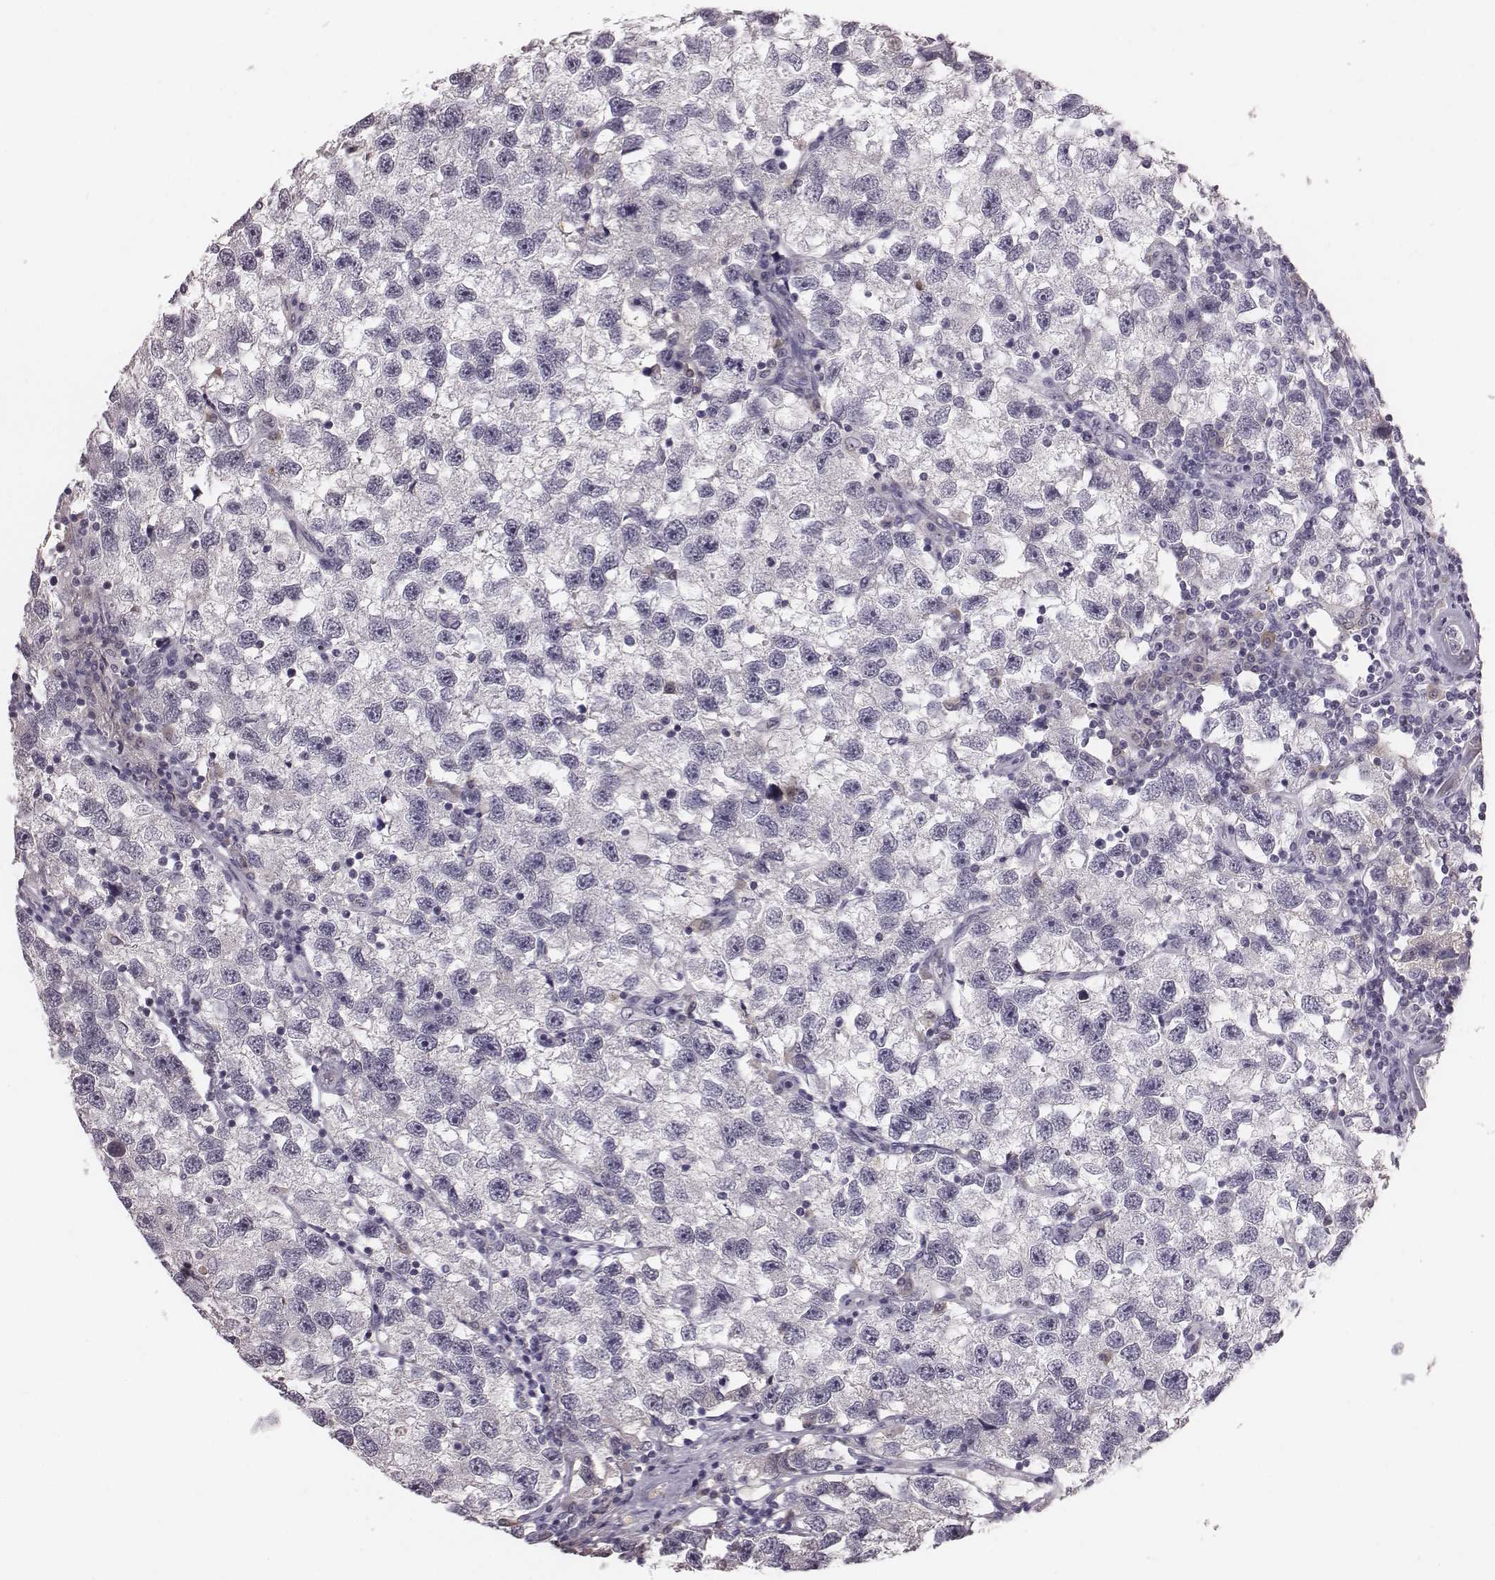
{"staining": {"intensity": "negative", "quantity": "none", "location": "none"}, "tissue": "testis cancer", "cell_type": "Tumor cells", "image_type": "cancer", "snomed": [{"axis": "morphology", "description": "Seminoma, NOS"}, {"axis": "topography", "description": "Testis"}], "caption": "Immunohistochemistry image of neoplastic tissue: human testis cancer (seminoma) stained with DAB (3,3'-diaminobenzidine) demonstrates no significant protein staining in tumor cells.", "gene": "SMIM24", "patient": {"sex": "male", "age": 26}}